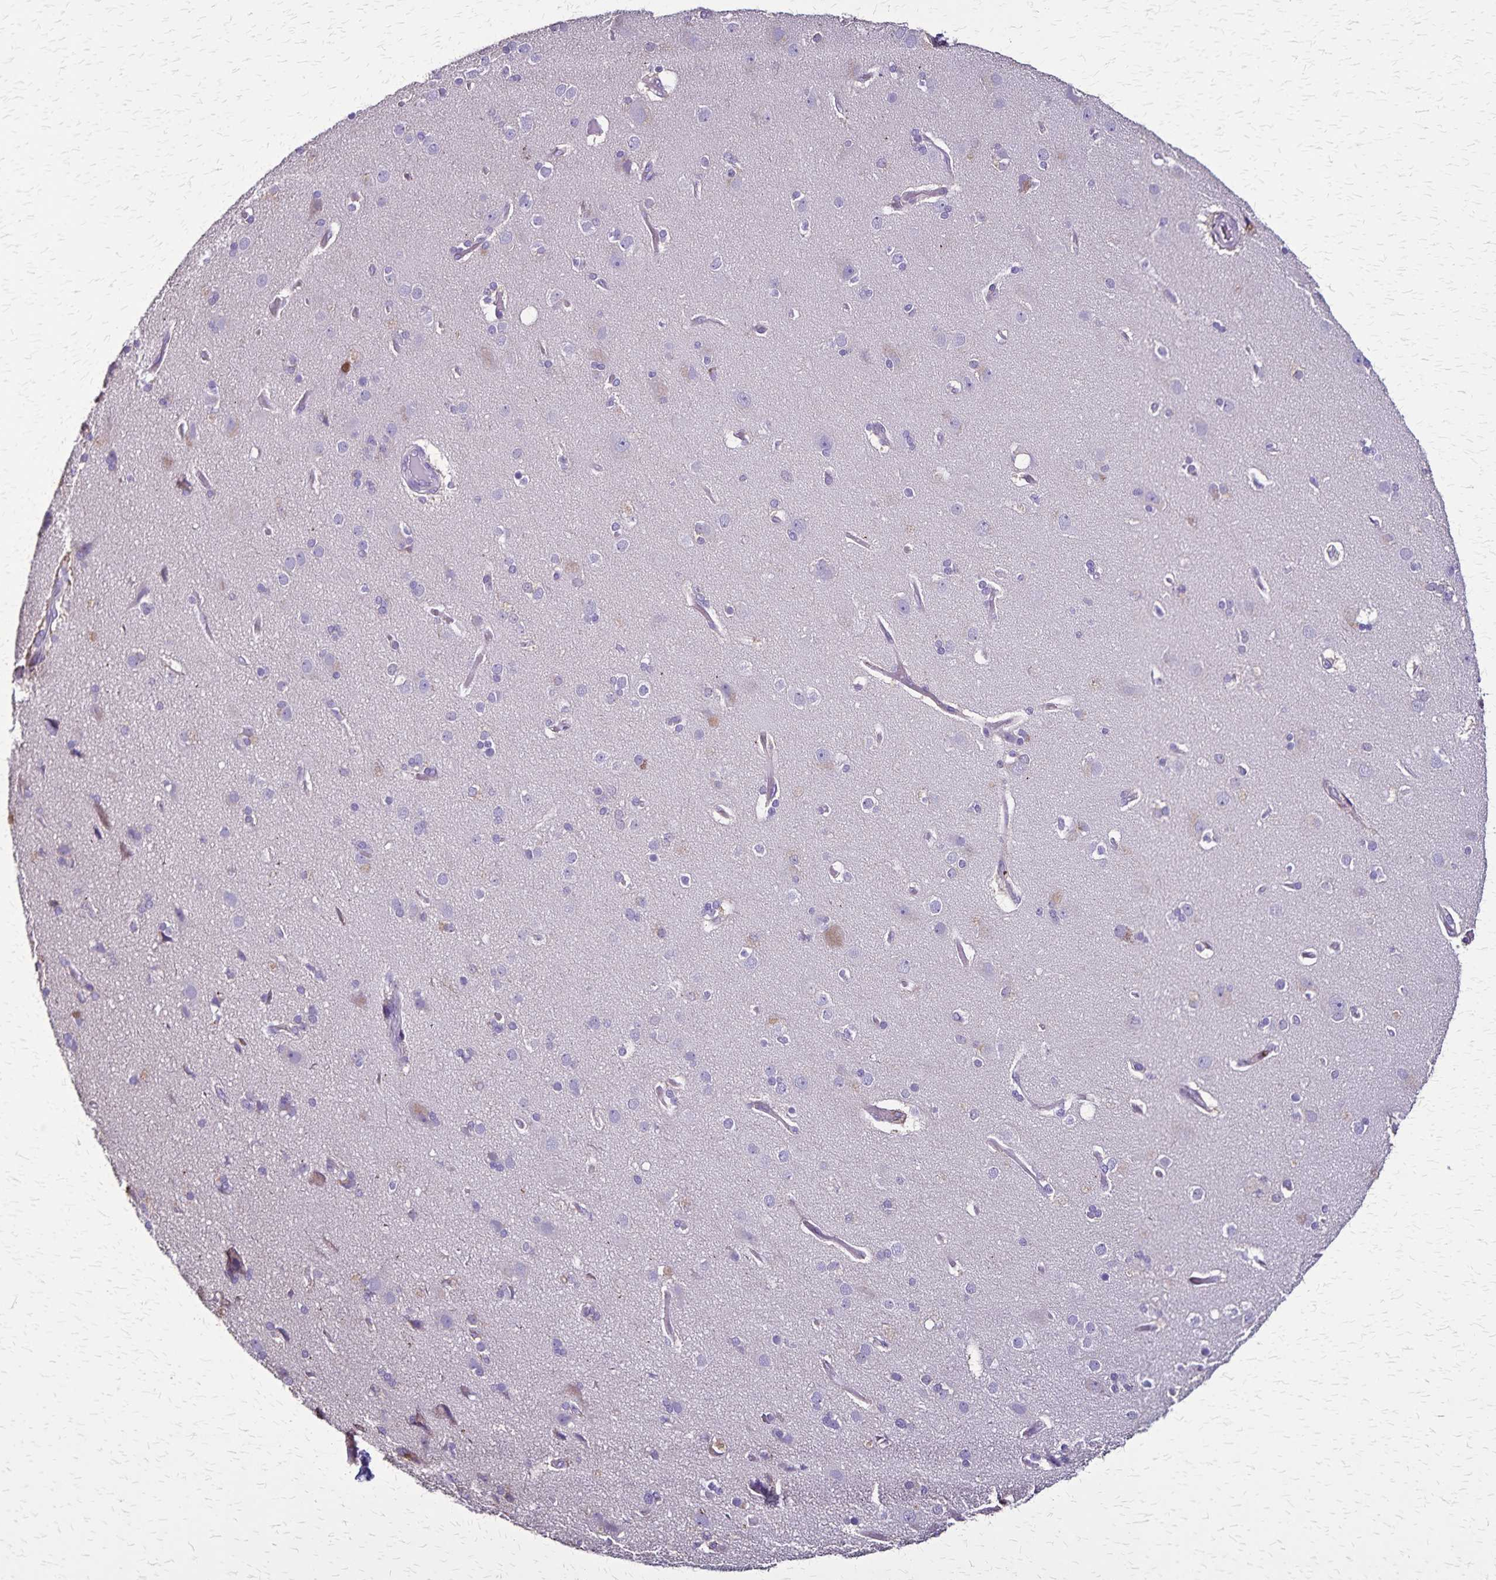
{"staining": {"intensity": "negative", "quantity": "none", "location": "none"}, "tissue": "cerebral cortex", "cell_type": "Endothelial cells", "image_type": "normal", "snomed": [{"axis": "morphology", "description": "Normal tissue, NOS"}, {"axis": "morphology", "description": "Glioma, malignant, High grade"}, {"axis": "topography", "description": "Cerebral cortex"}], "caption": "The micrograph shows no significant staining in endothelial cells of cerebral cortex.", "gene": "ULBP3", "patient": {"sex": "male", "age": 71}}